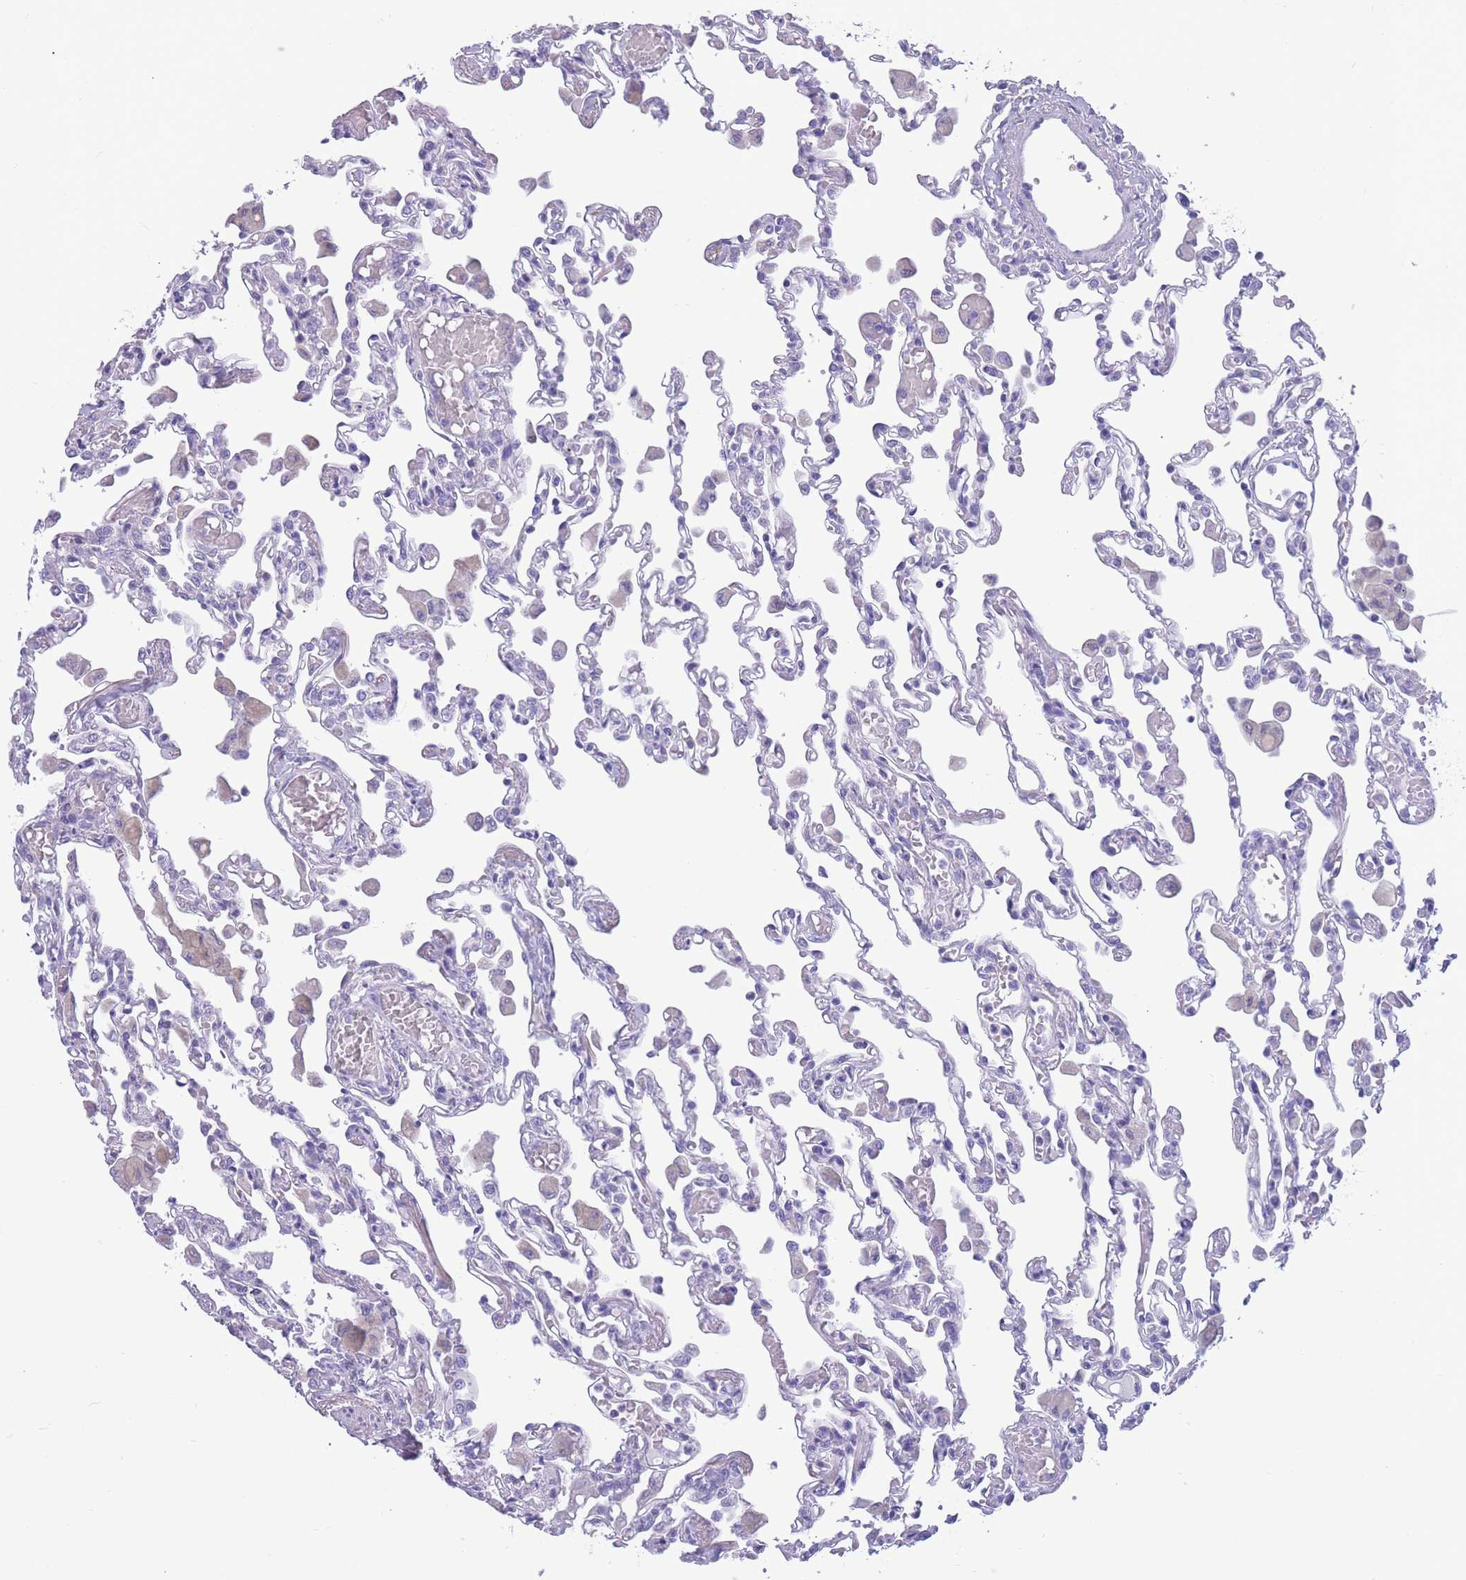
{"staining": {"intensity": "negative", "quantity": "none", "location": "none"}, "tissue": "lung", "cell_type": "Alveolar cells", "image_type": "normal", "snomed": [{"axis": "morphology", "description": "Normal tissue, NOS"}, {"axis": "topography", "description": "Bronchus"}, {"axis": "topography", "description": "Lung"}], "caption": "High magnification brightfield microscopy of unremarkable lung stained with DAB (brown) and counterstained with hematoxylin (blue): alveolar cells show no significant staining.", "gene": "INTS2", "patient": {"sex": "female", "age": 49}}